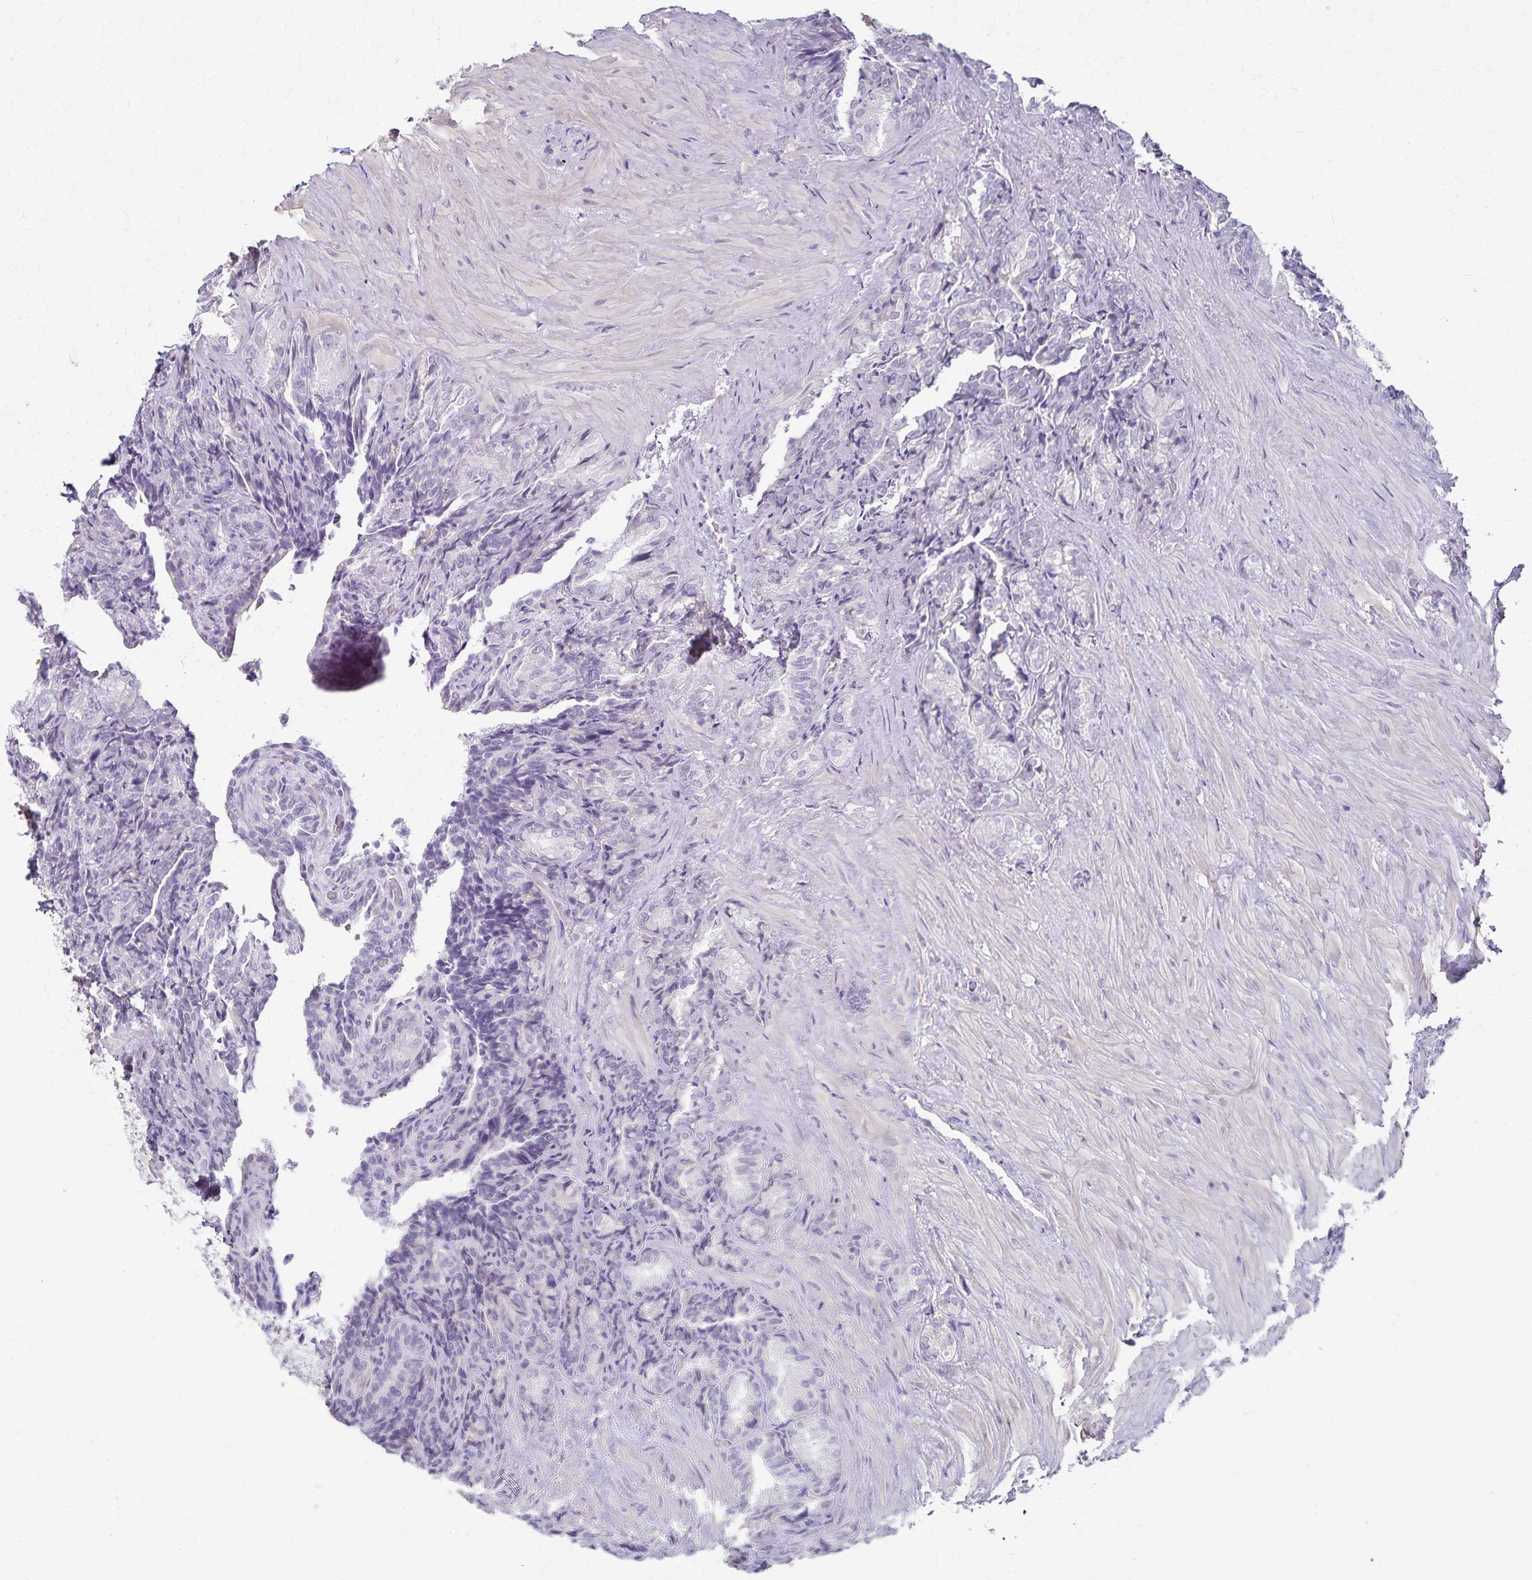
{"staining": {"intensity": "negative", "quantity": "none", "location": "none"}, "tissue": "seminal vesicle", "cell_type": "Glandular cells", "image_type": "normal", "snomed": [{"axis": "morphology", "description": "Normal tissue, NOS"}, {"axis": "topography", "description": "Seminal veicle"}], "caption": "The immunohistochemistry (IHC) photomicrograph has no significant staining in glandular cells of seminal vesicle.", "gene": "KISS1", "patient": {"sex": "male", "age": 68}}